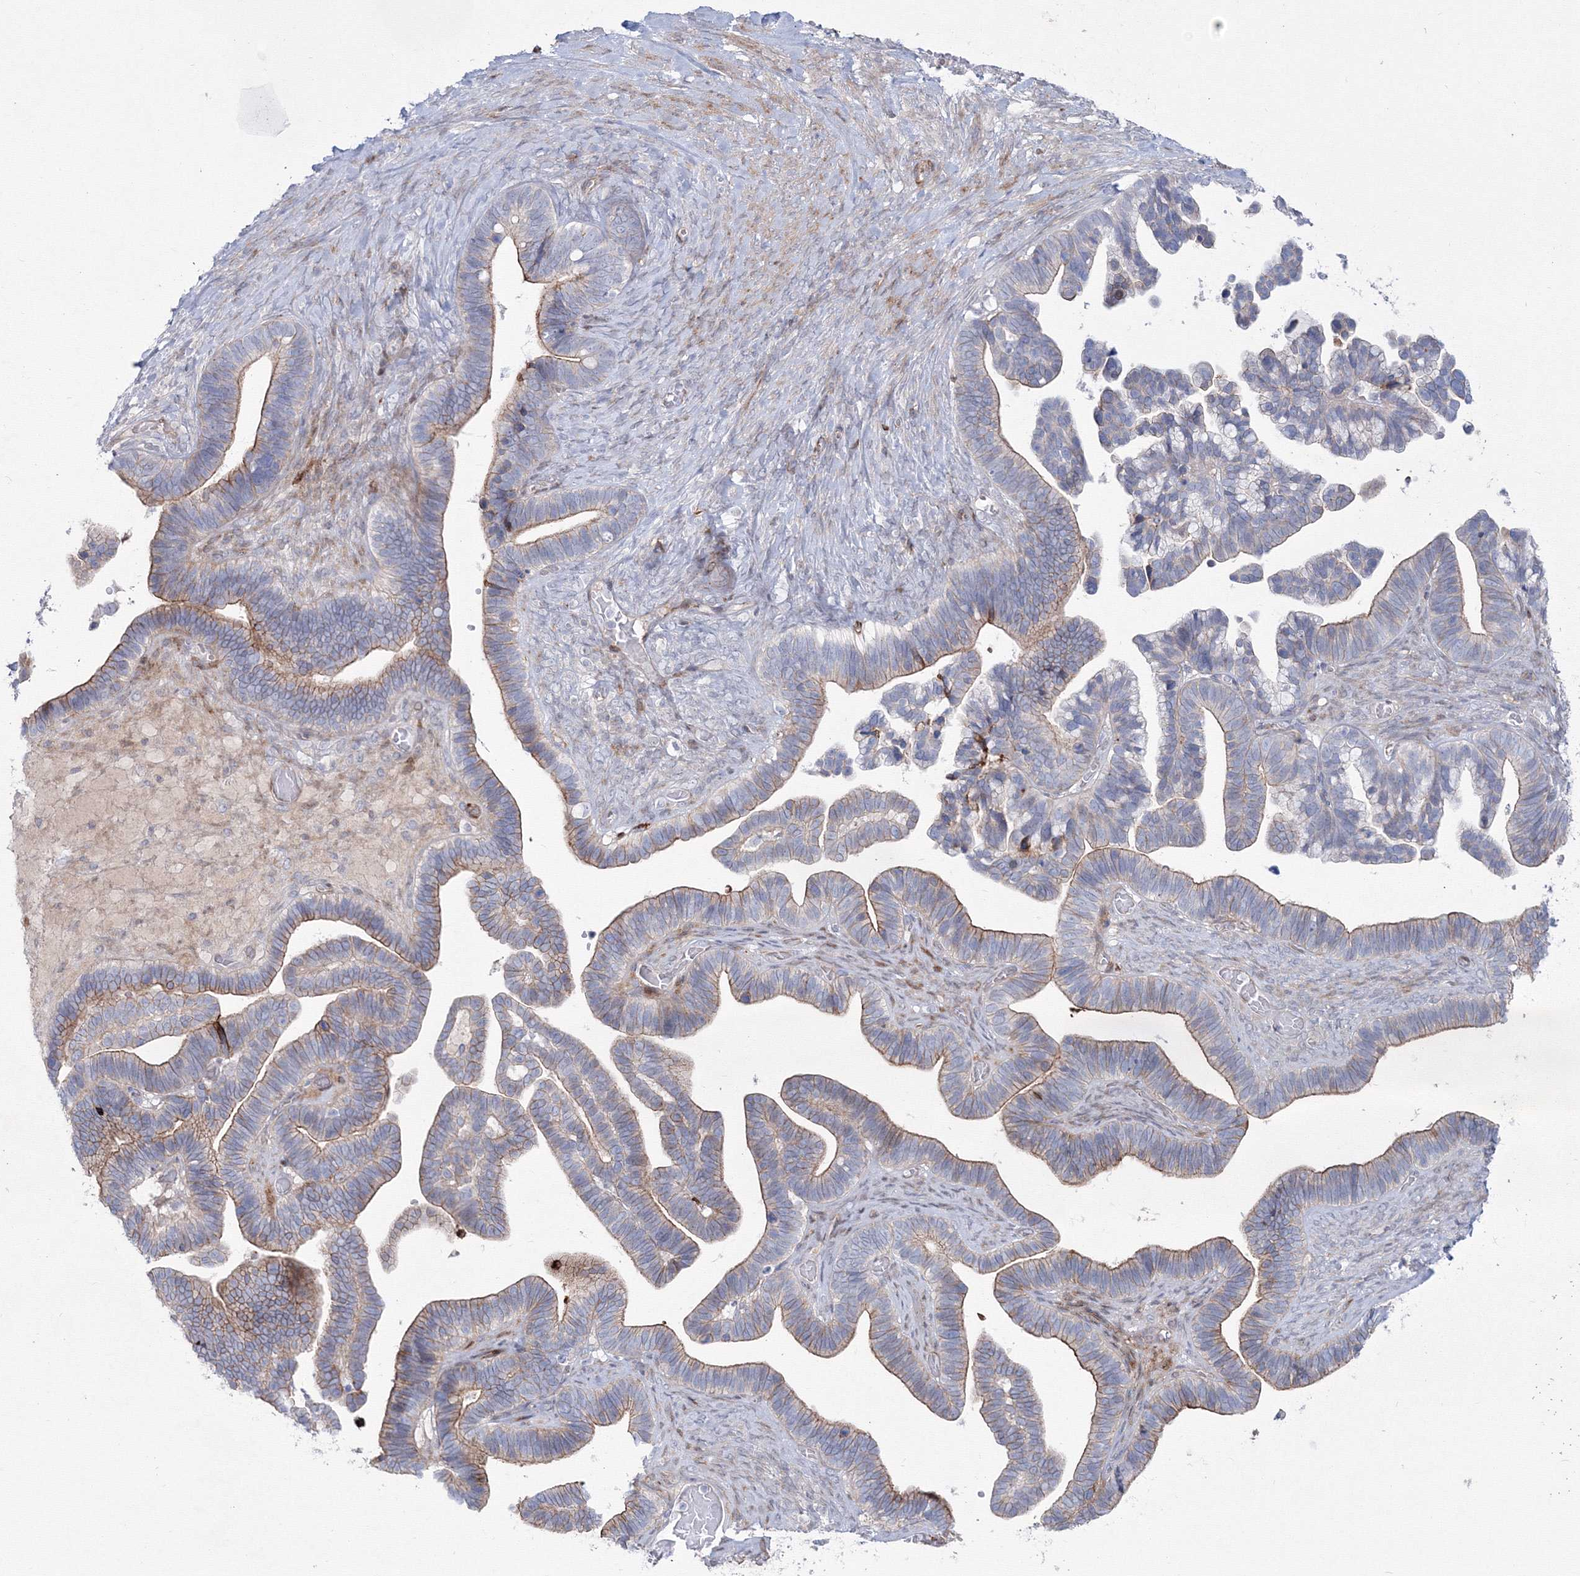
{"staining": {"intensity": "moderate", "quantity": ">75%", "location": "cytoplasmic/membranous"}, "tissue": "ovarian cancer", "cell_type": "Tumor cells", "image_type": "cancer", "snomed": [{"axis": "morphology", "description": "Cystadenocarcinoma, serous, NOS"}, {"axis": "topography", "description": "Ovary"}], "caption": "IHC (DAB) staining of ovarian serous cystadenocarcinoma reveals moderate cytoplasmic/membranous protein positivity in about >75% of tumor cells.", "gene": "HYAL2", "patient": {"sex": "female", "age": 56}}